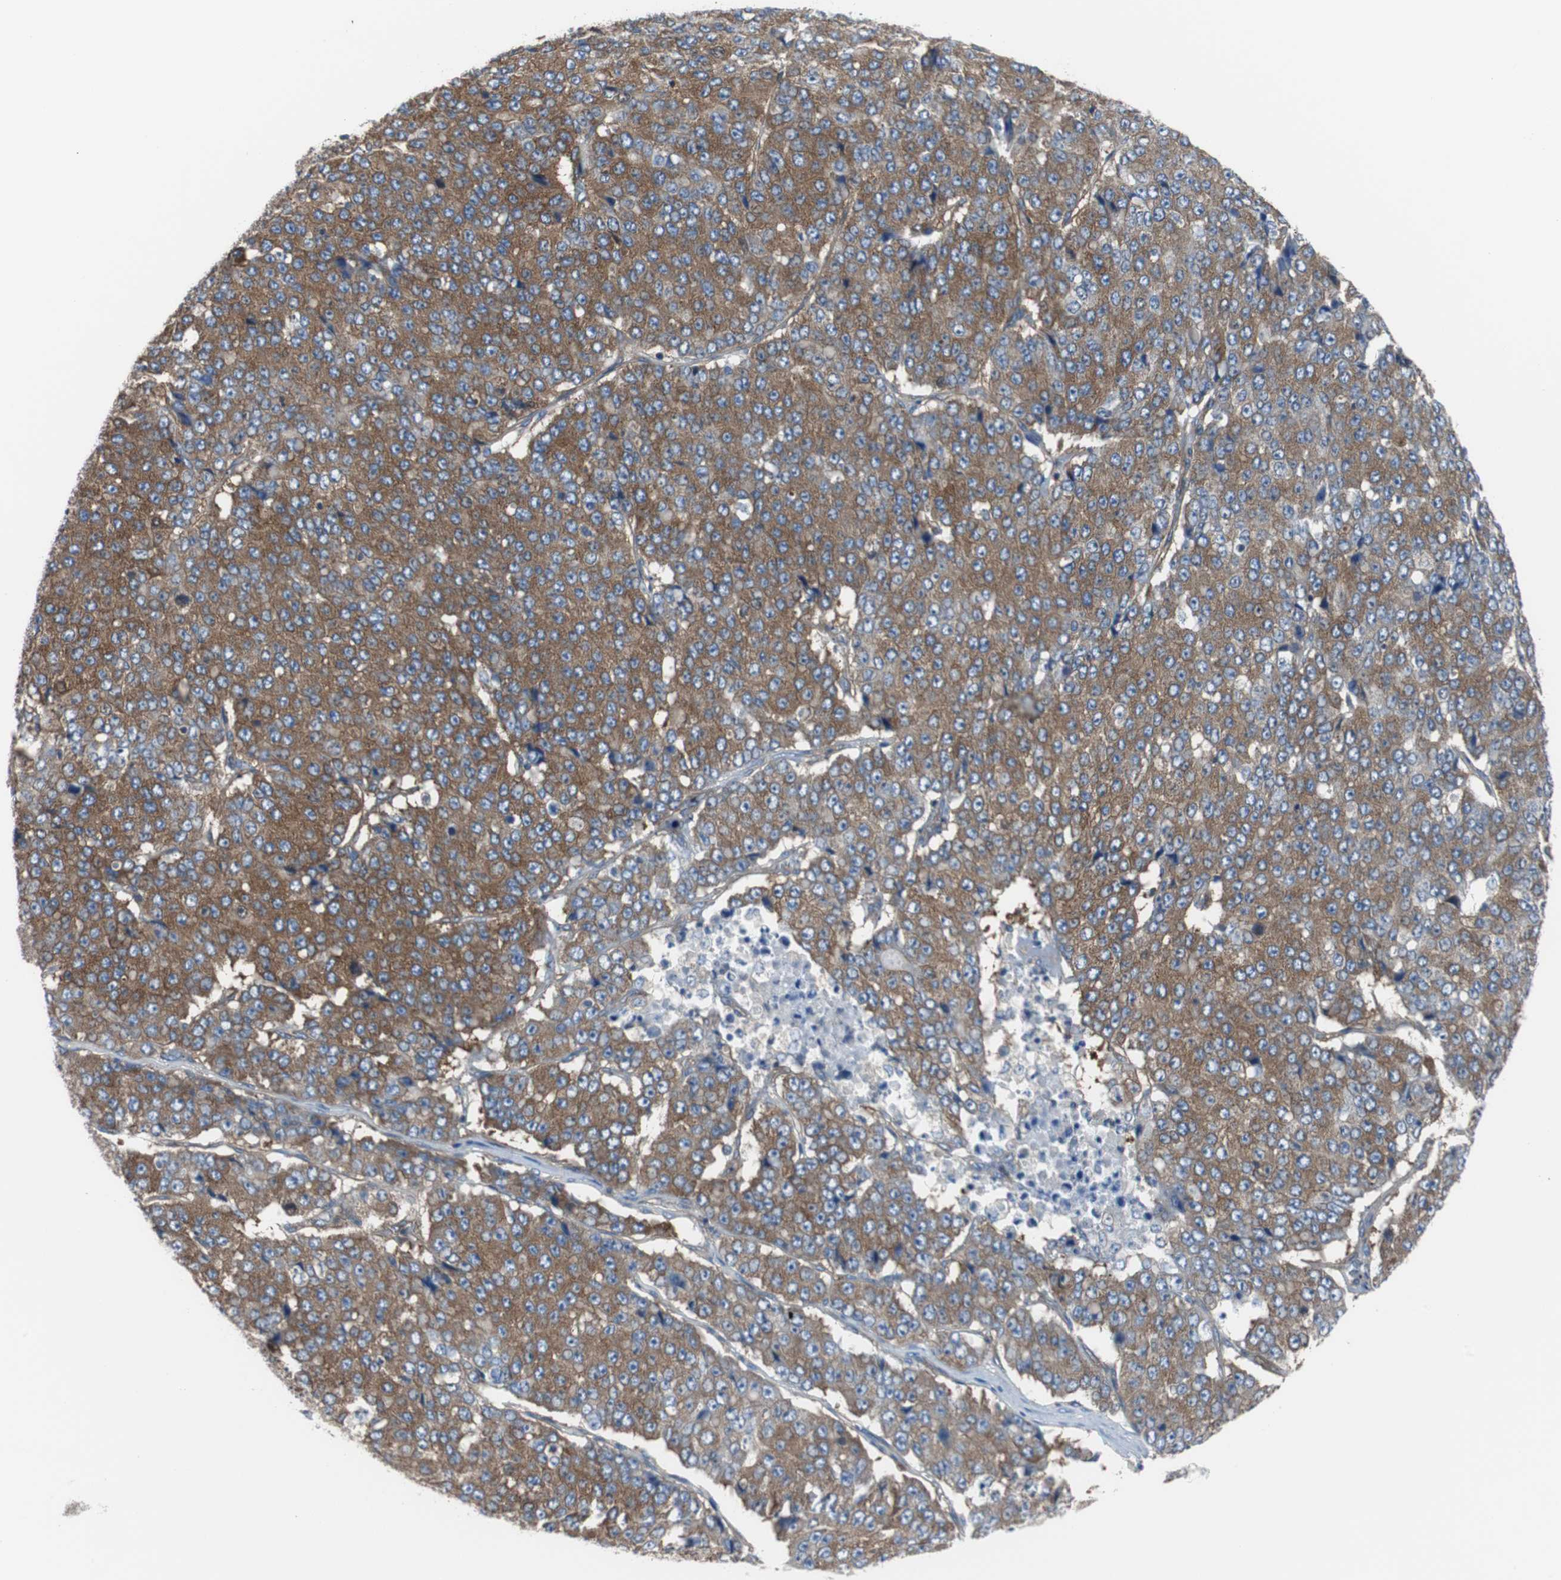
{"staining": {"intensity": "moderate", "quantity": ">75%", "location": "cytoplasmic/membranous"}, "tissue": "pancreatic cancer", "cell_type": "Tumor cells", "image_type": "cancer", "snomed": [{"axis": "morphology", "description": "Adenocarcinoma, NOS"}, {"axis": "topography", "description": "Pancreas"}], "caption": "Immunohistochemical staining of pancreatic cancer shows medium levels of moderate cytoplasmic/membranous positivity in approximately >75% of tumor cells.", "gene": "BRAF", "patient": {"sex": "male", "age": 50}}